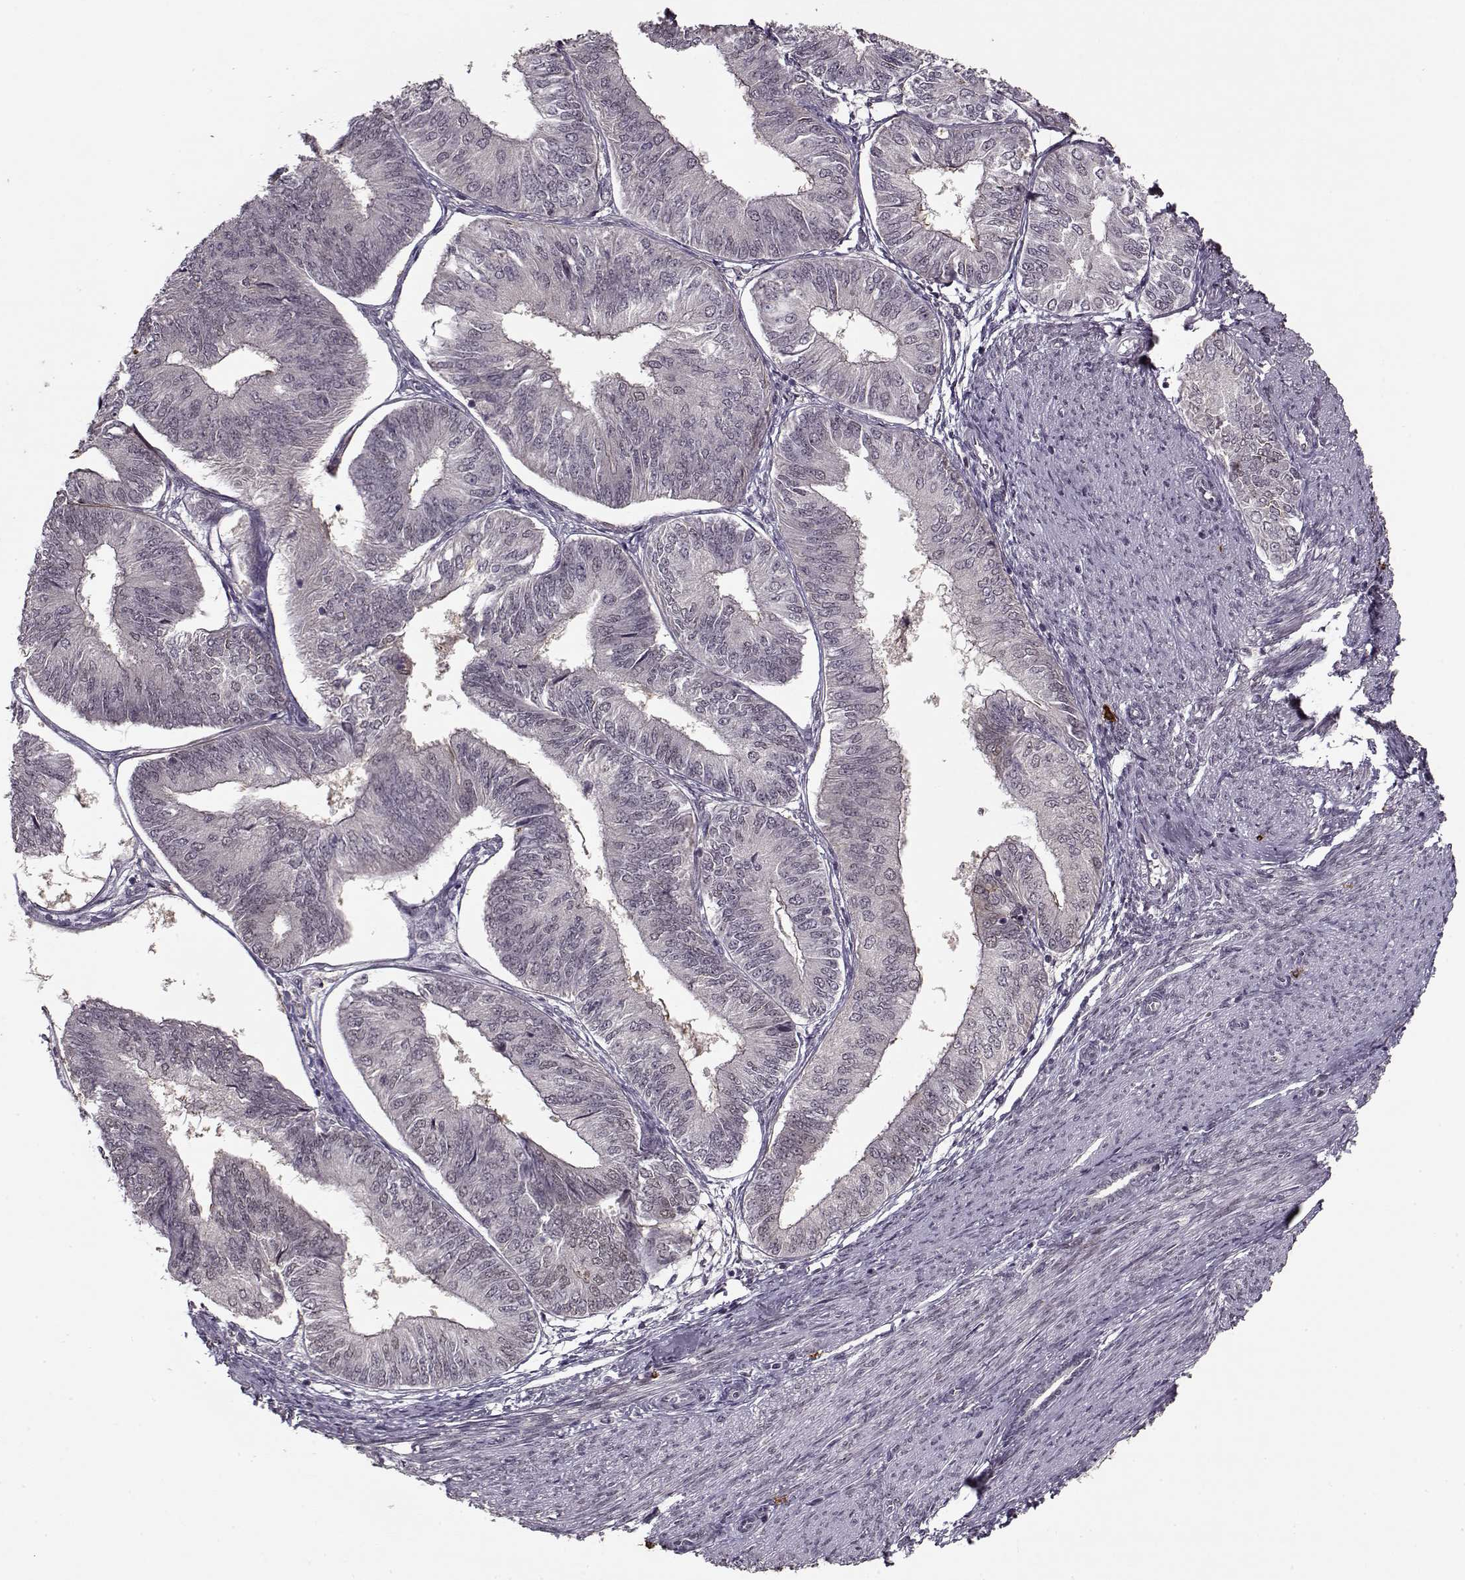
{"staining": {"intensity": "weak", "quantity": "<25%", "location": "cytoplasmic/membranous"}, "tissue": "endometrial cancer", "cell_type": "Tumor cells", "image_type": "cancer", "snomed": [{"axis": "morphology", "description": "Adenocarcinoma, NOS"}, {"axis": "topography", "description": "Endometrium"}], "caption": "Immunohistochemical staining of human adenocarcinoma (endometrial) exhibits no significant positivity in tumor cells. (DAB (3,3'-diaminobenzidine) immunohistochemistry visualized using brightfield microscopy, high magnification).", "gene": "DENND4B", "patient": {"sex": "female", "age": 58}}